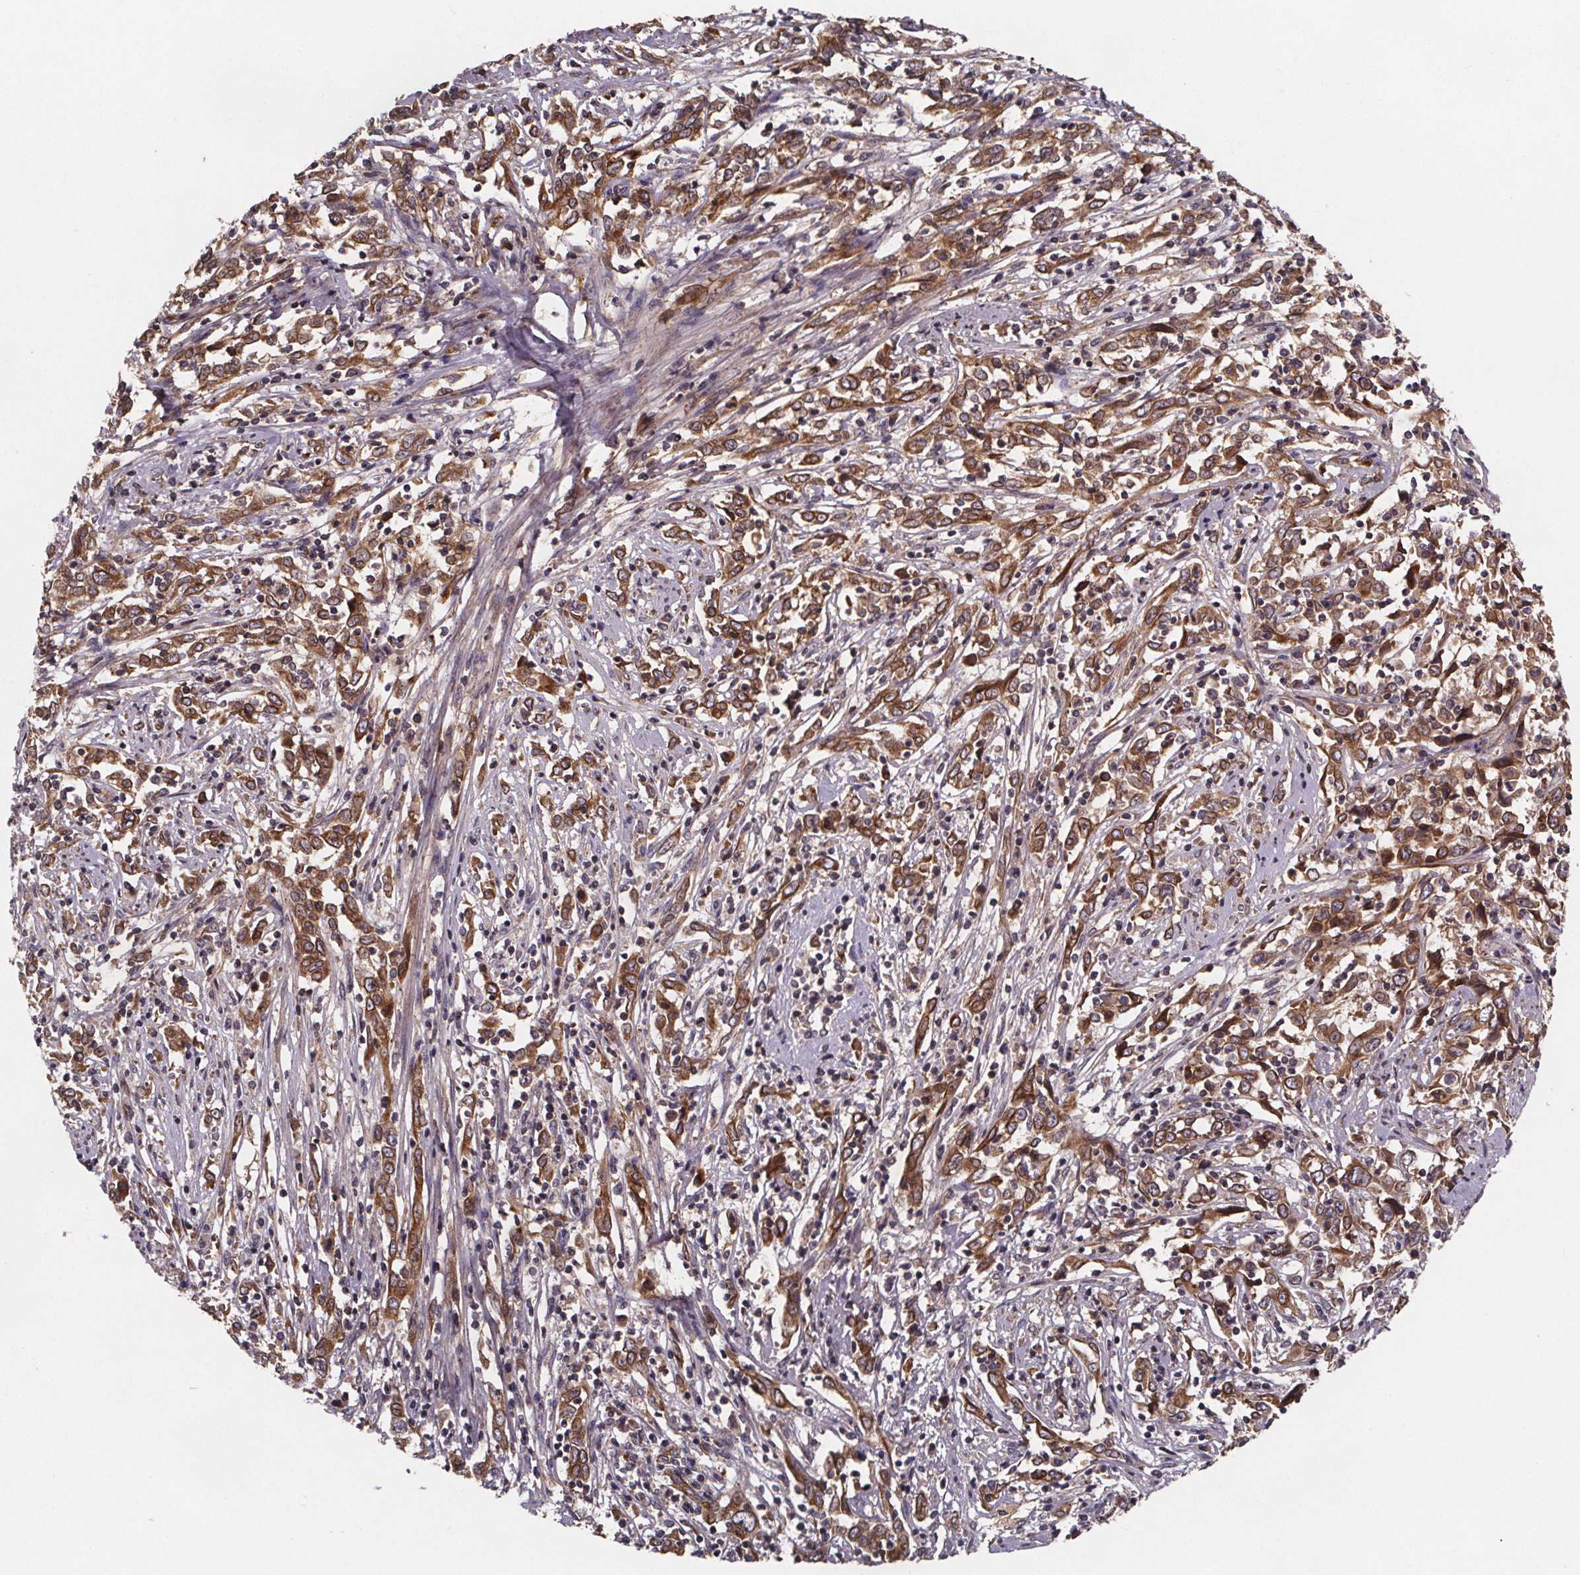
{"staining": {"intensity": "moderate", "quantity": ">75%", "location": "cytoplasmic/membranous"}, "tissue": "cervical cancer", "cell_type": "Tumor cells", "image_type": "cancer", "snomed": [{"axis": "morphology", "description": "Adenocarcinoma, NOS"}, {"axis": "topography", "description": "Cervix"}], "caption": "High-magnification brightfield microscopy of cervical cancer stained with DAB (brown) and counterstained with hematoxylin (blue). tumor cells exhibit moderate cytoplasmic/membranous staining is present in about>75% of cells.", "gene": "FASTKD3", "patient": {"sex": "female", "age": 40}}